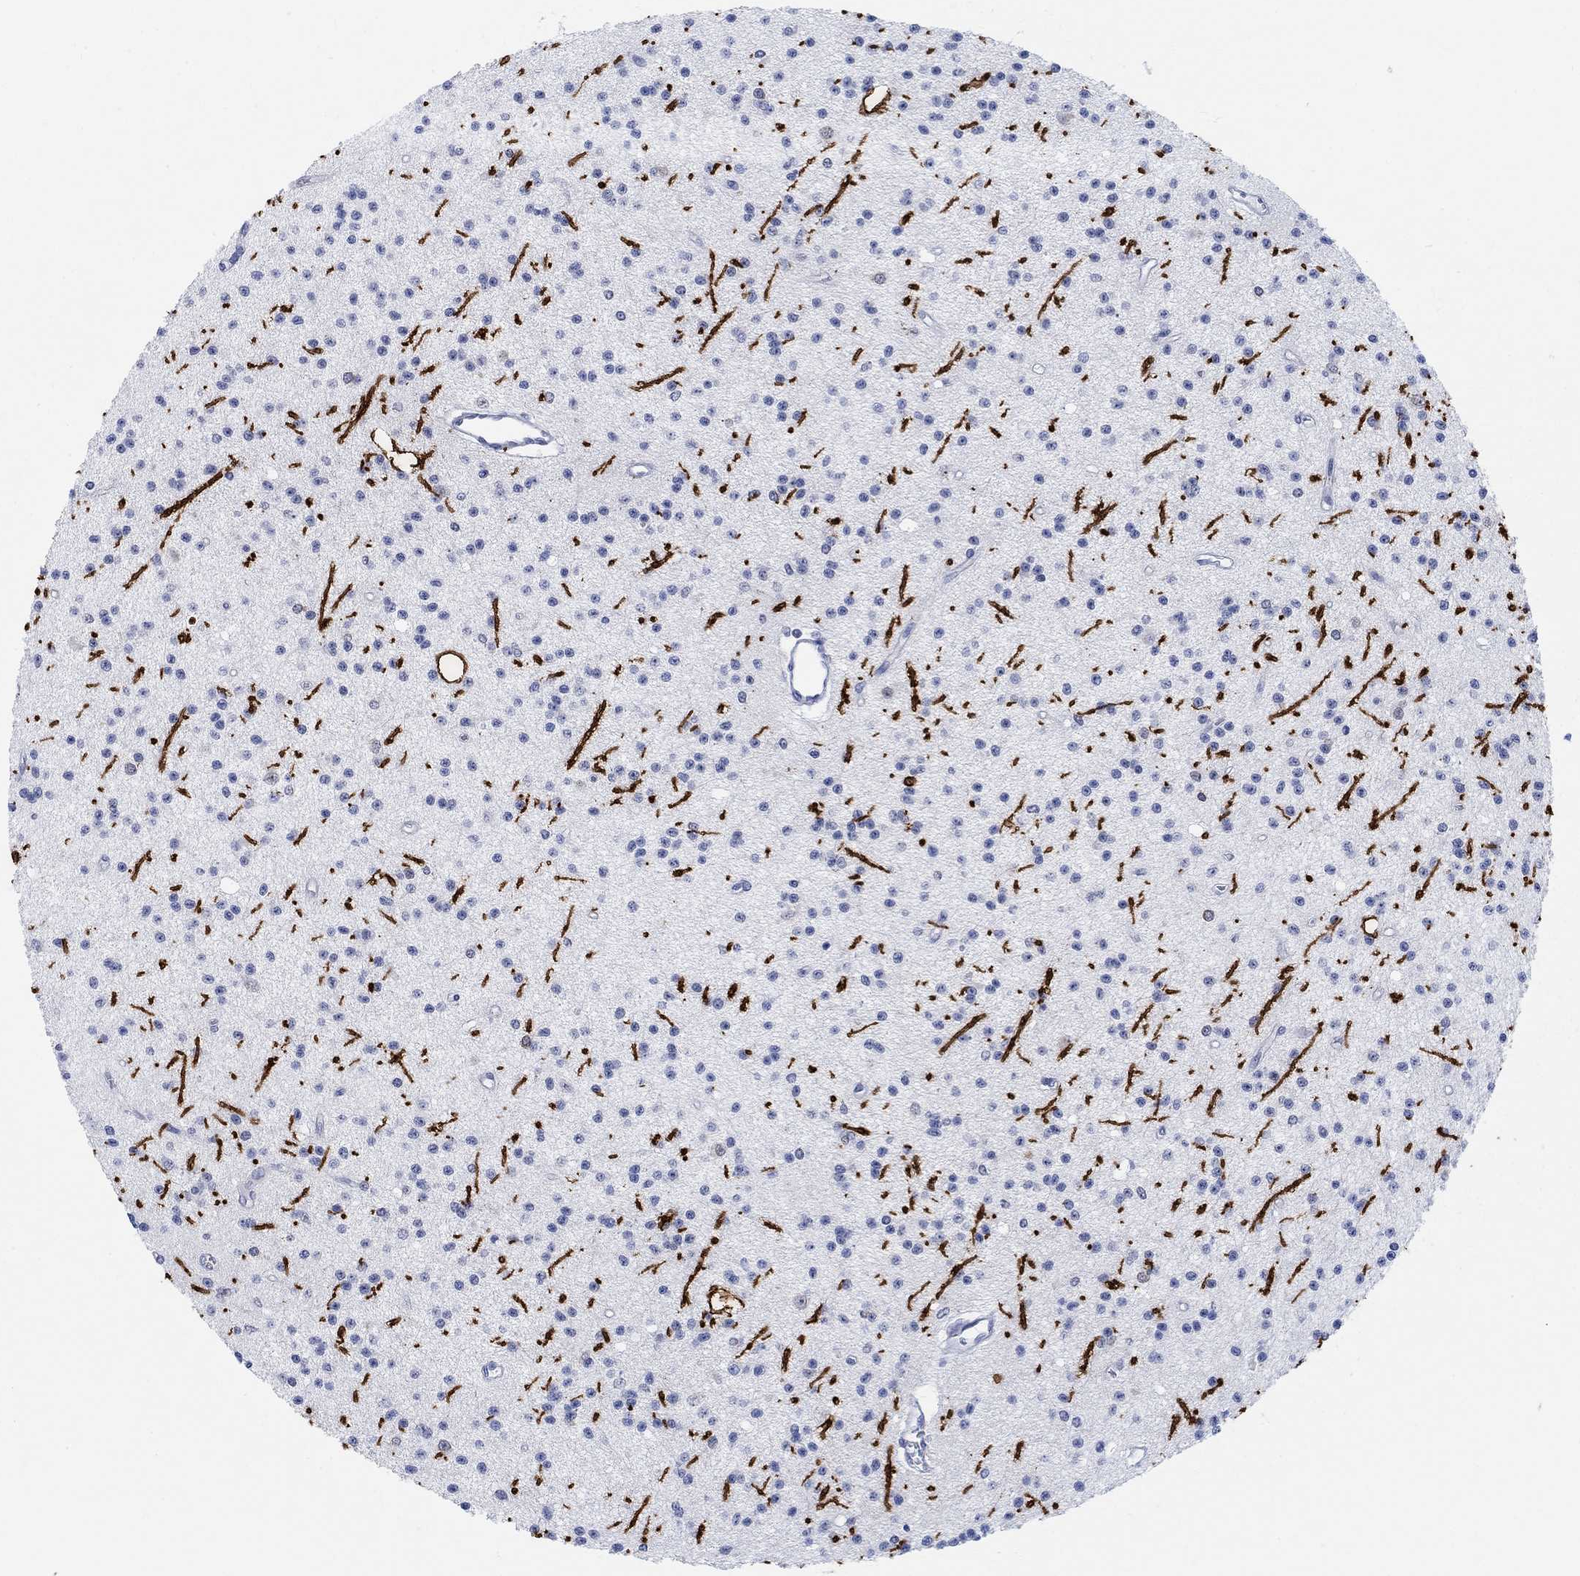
{"staining": {"intensity": "negative", "quantity": "none", "location": "none"}, "tissue": "glioma", "cell_type": "Tumor cells", "image_type": "cancer", "snomed": [{"axis": "morphology", "description": "Glioma, malignant, Low grade"}, {"axis": "topography", "description": "Brain"}], "caption": "High magnification brightfield microscopy of malignant low-grade glioma stained with DAB (brown) and counterstained with hematoxylin (blue): tumor cells show no significant staining.", "gene": "RIMS1", "patient": {"sex": "male", "age": 27}}